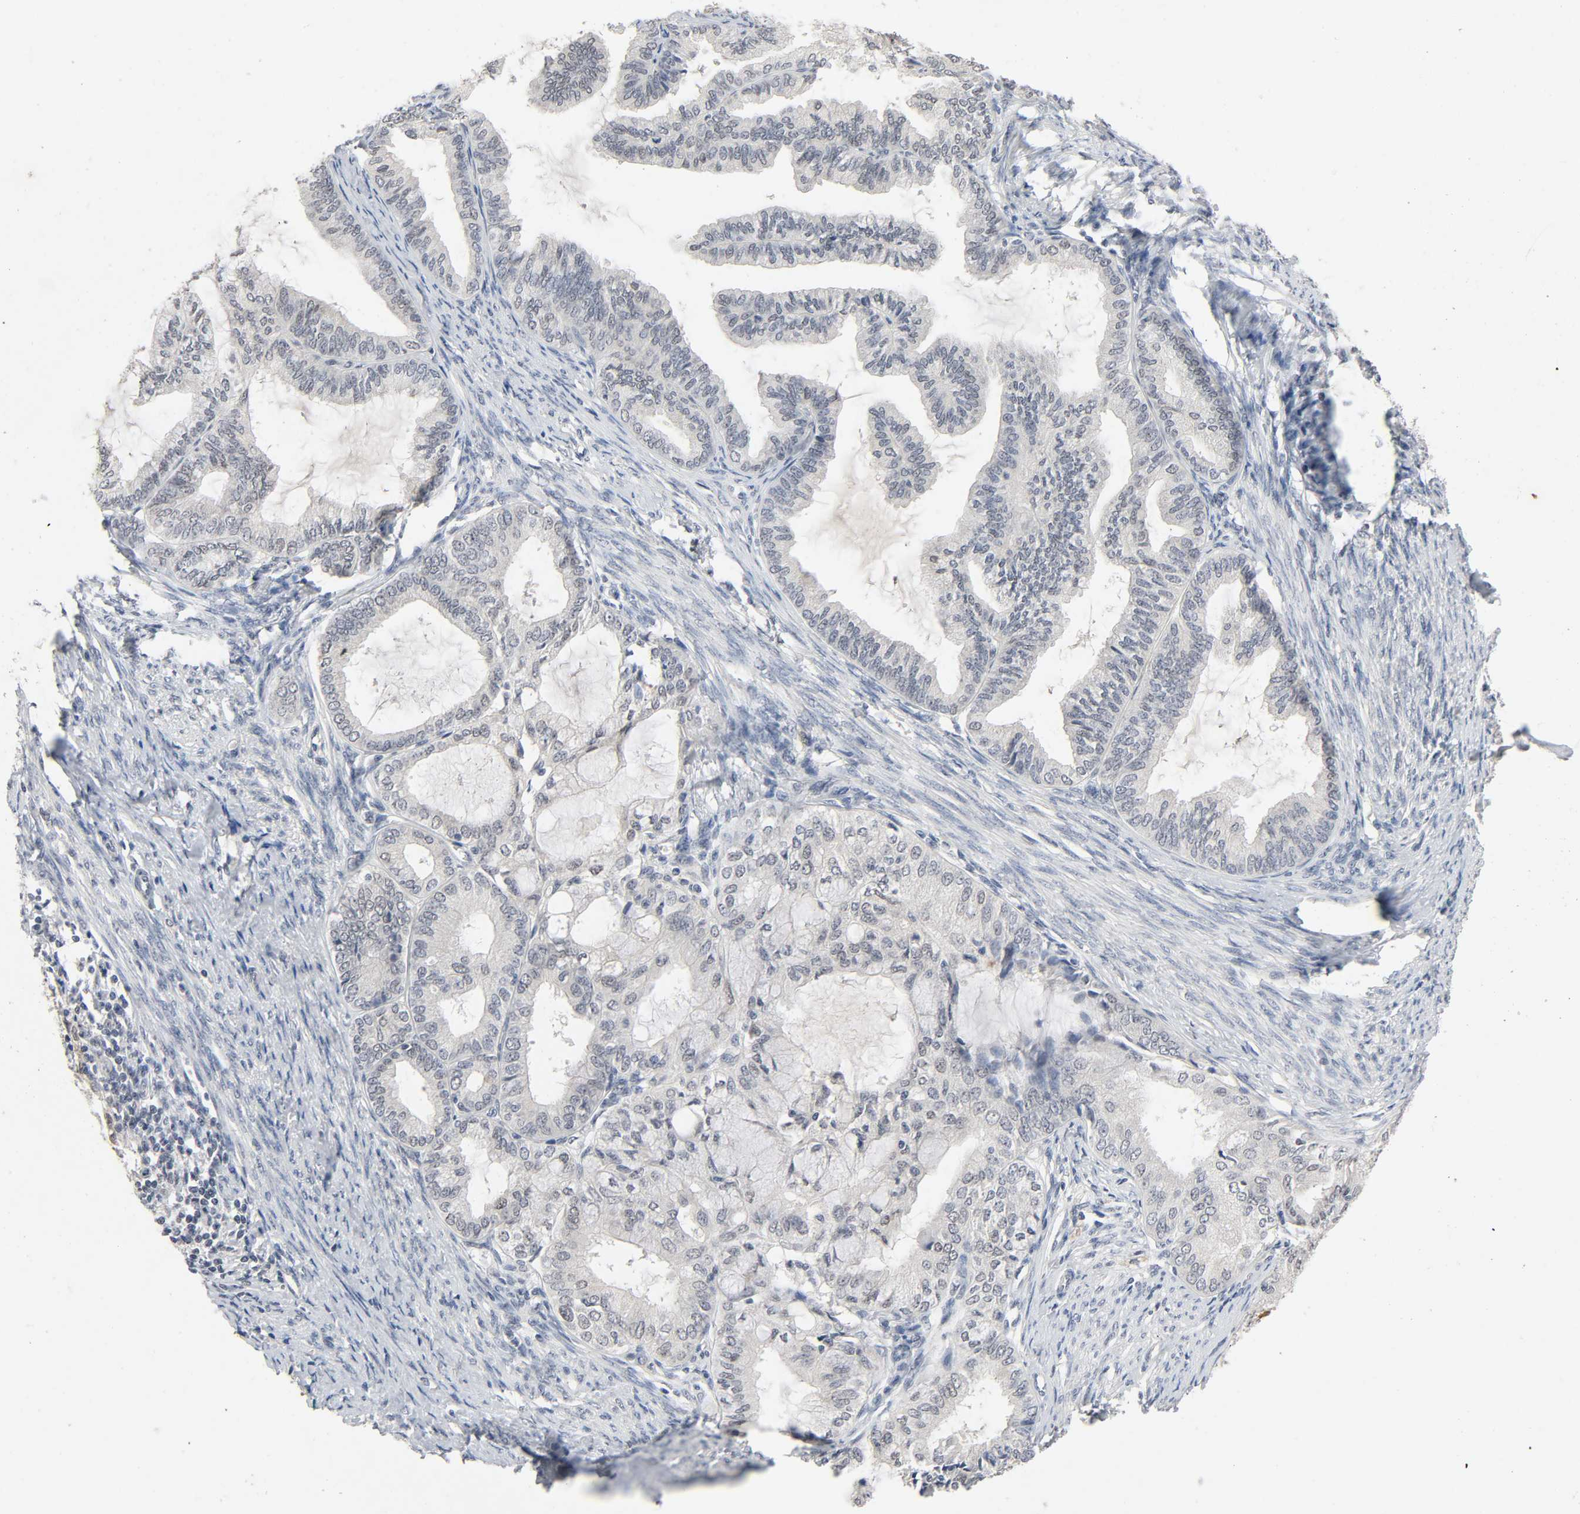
{"staining": {"intensity": "negative", "quantity": "none", "location": "none"}, "tissue": "endometrial cancer", "cell_type": "Tumor cells", "image_type": "cancer", "snomed": [{"axis": "morphology", "description": "Adenocarcinoma, NOS"}, {"axis": "topography", "description": "Endometrium"}], "caption": "This is an immunohistochemistry micrograph of human endometrial adenocarcinoma. There is no staining in tumor cells.", "gene": "MAPKAPK5", "patient": {"sex": "female", "age": 86}}